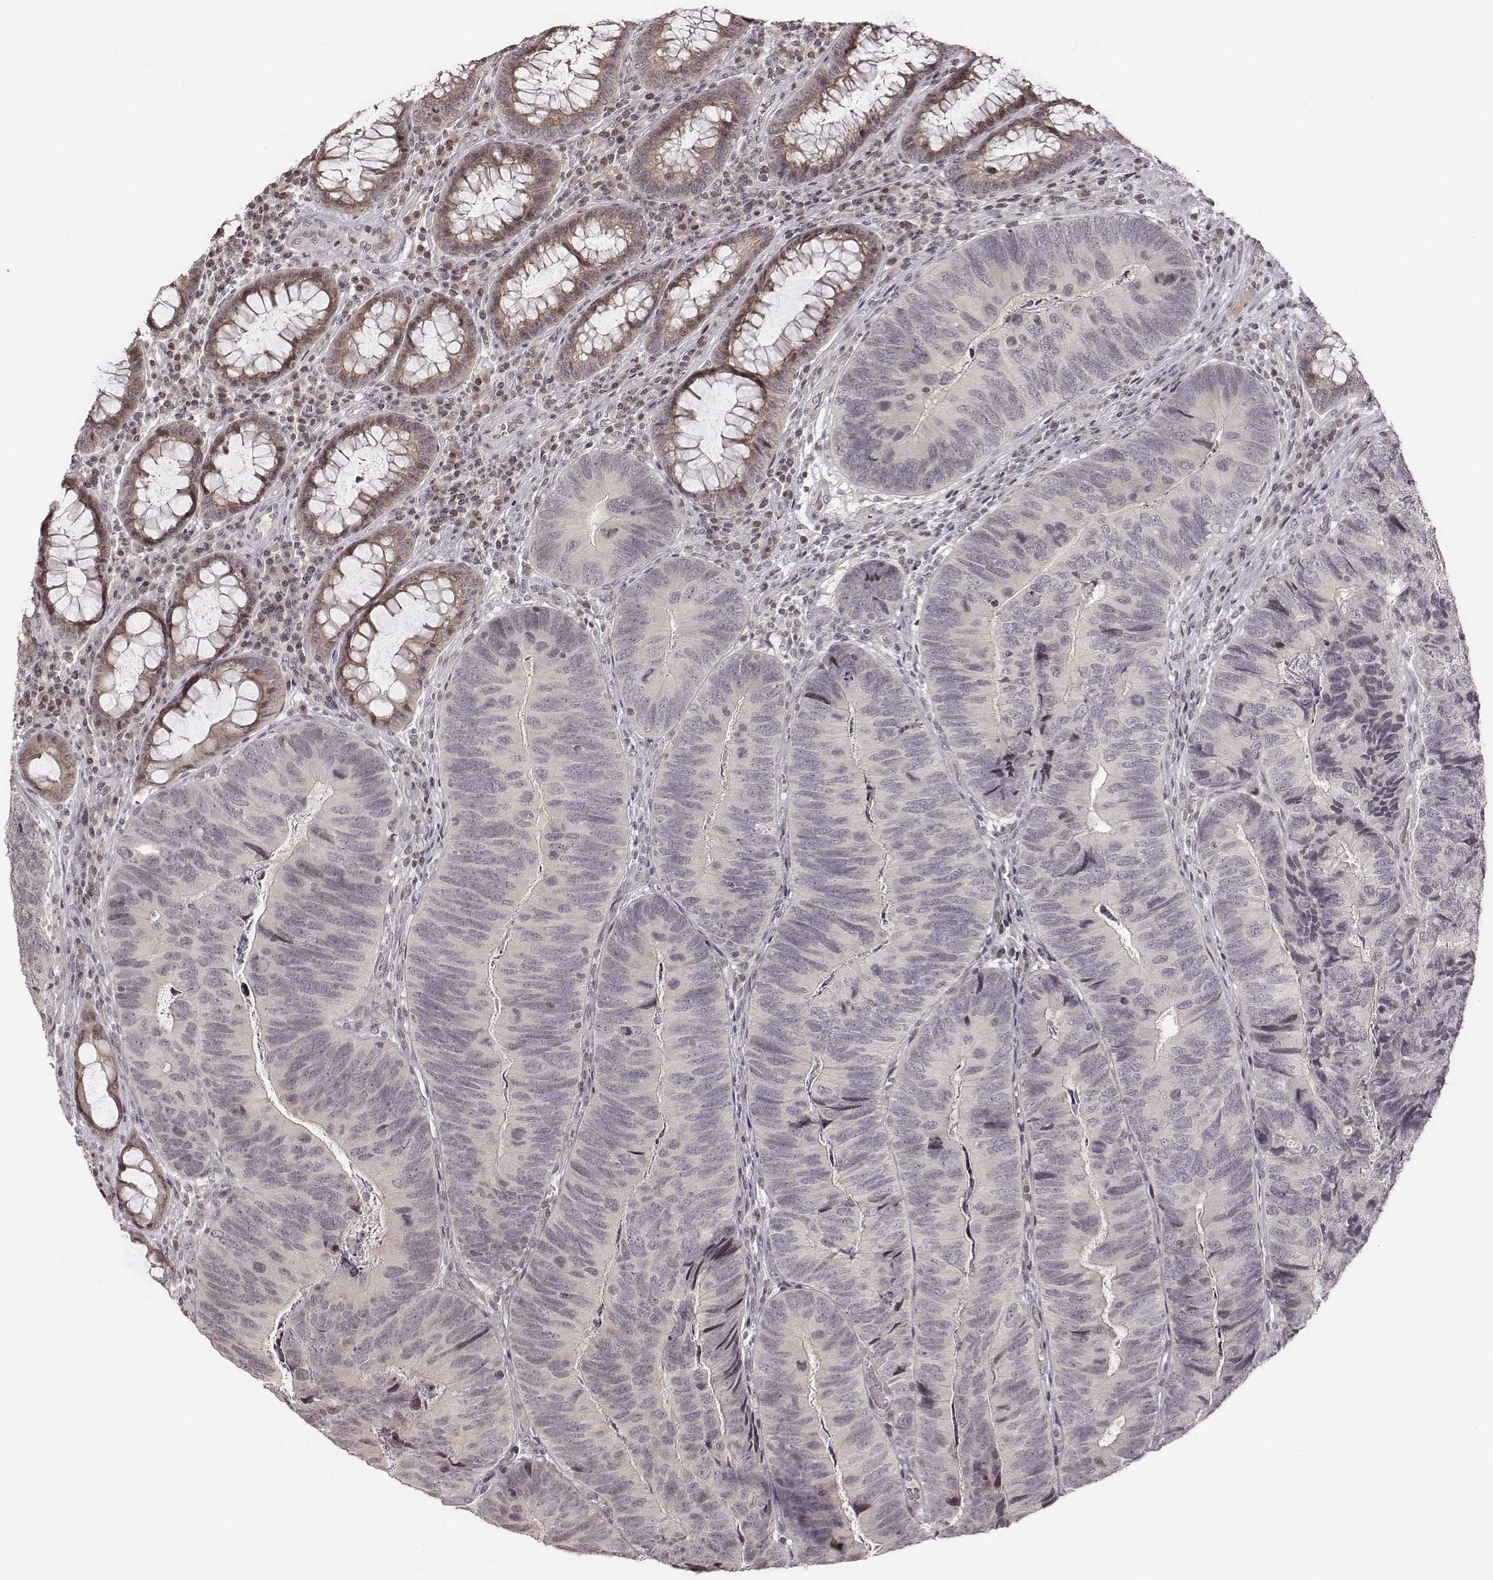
{"staining": {"intensity": "negative", "quantity": "none", "location": "none"}, "tissue": "colorectal cancer", "cell_type": "Tumor cells", "image_type": "cancer", "snomed": [{"axis": "morphology", "description": "Adenocarcinoma, NOS"}, {"axis": "topography", "description": "Colon"}], "caption": "The image shows no staining of tumor cells in colorectal cancer.", "gene": "GRM4", "patient": {"sex": "female", "age": 67}}